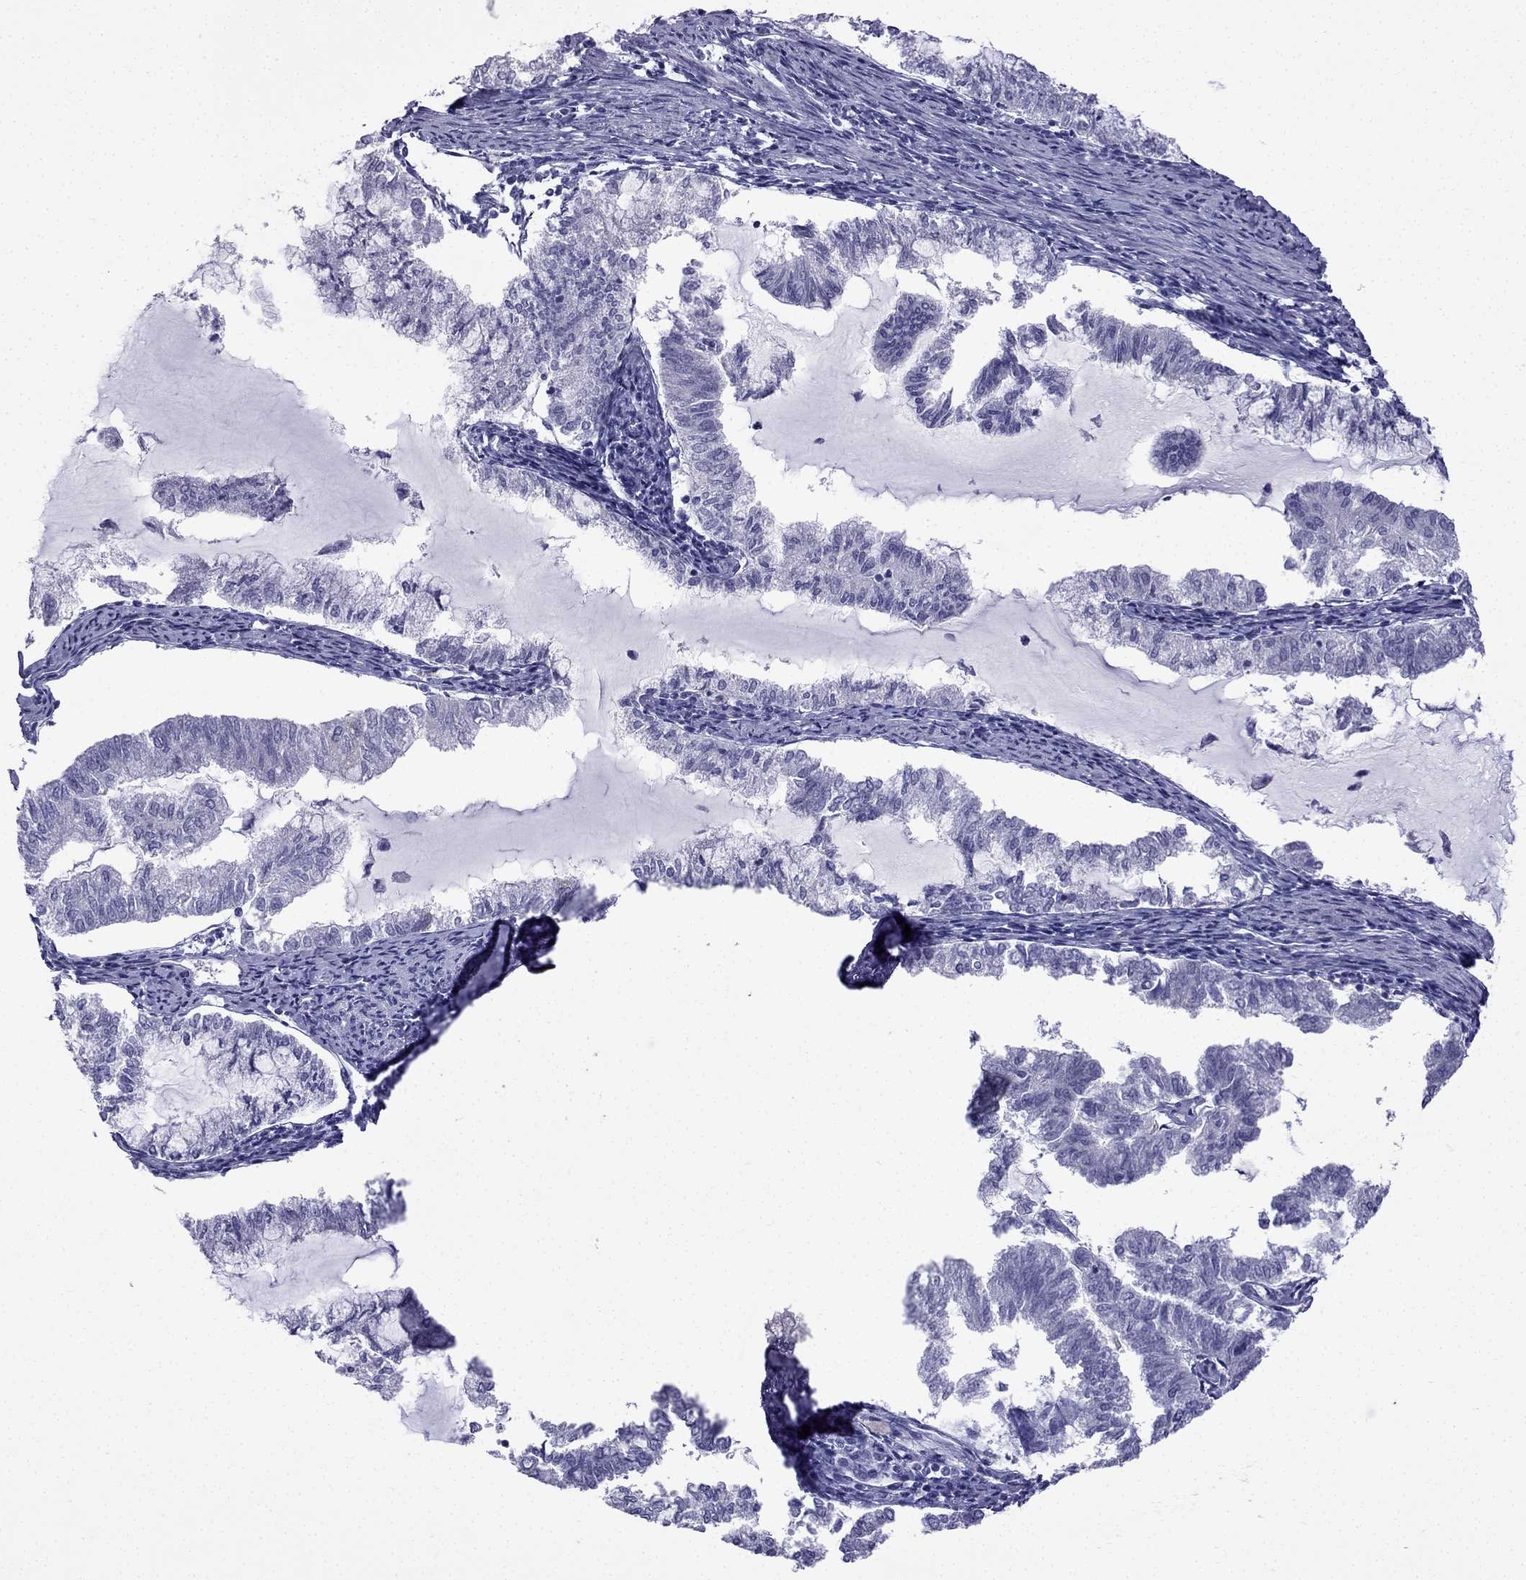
{"staining": {"intensity": "negative", "quantity": "none", "location": "none"}, "tissue": "endometrial cancer", "cell_type": "Tumor cells", "image_type": "cancer", "snomed": [{"axis": "morphology", "description": "Adenocarcinoma, NOS"}, {"axis": "topography", "description": "Endometrium"}], "caption": "Endometrial cancer was stained to show a protein in brown. There is no significant positivity in tumor cells.", "gene": "GJA8", "patient": {"sex": "female", "age": 79}}